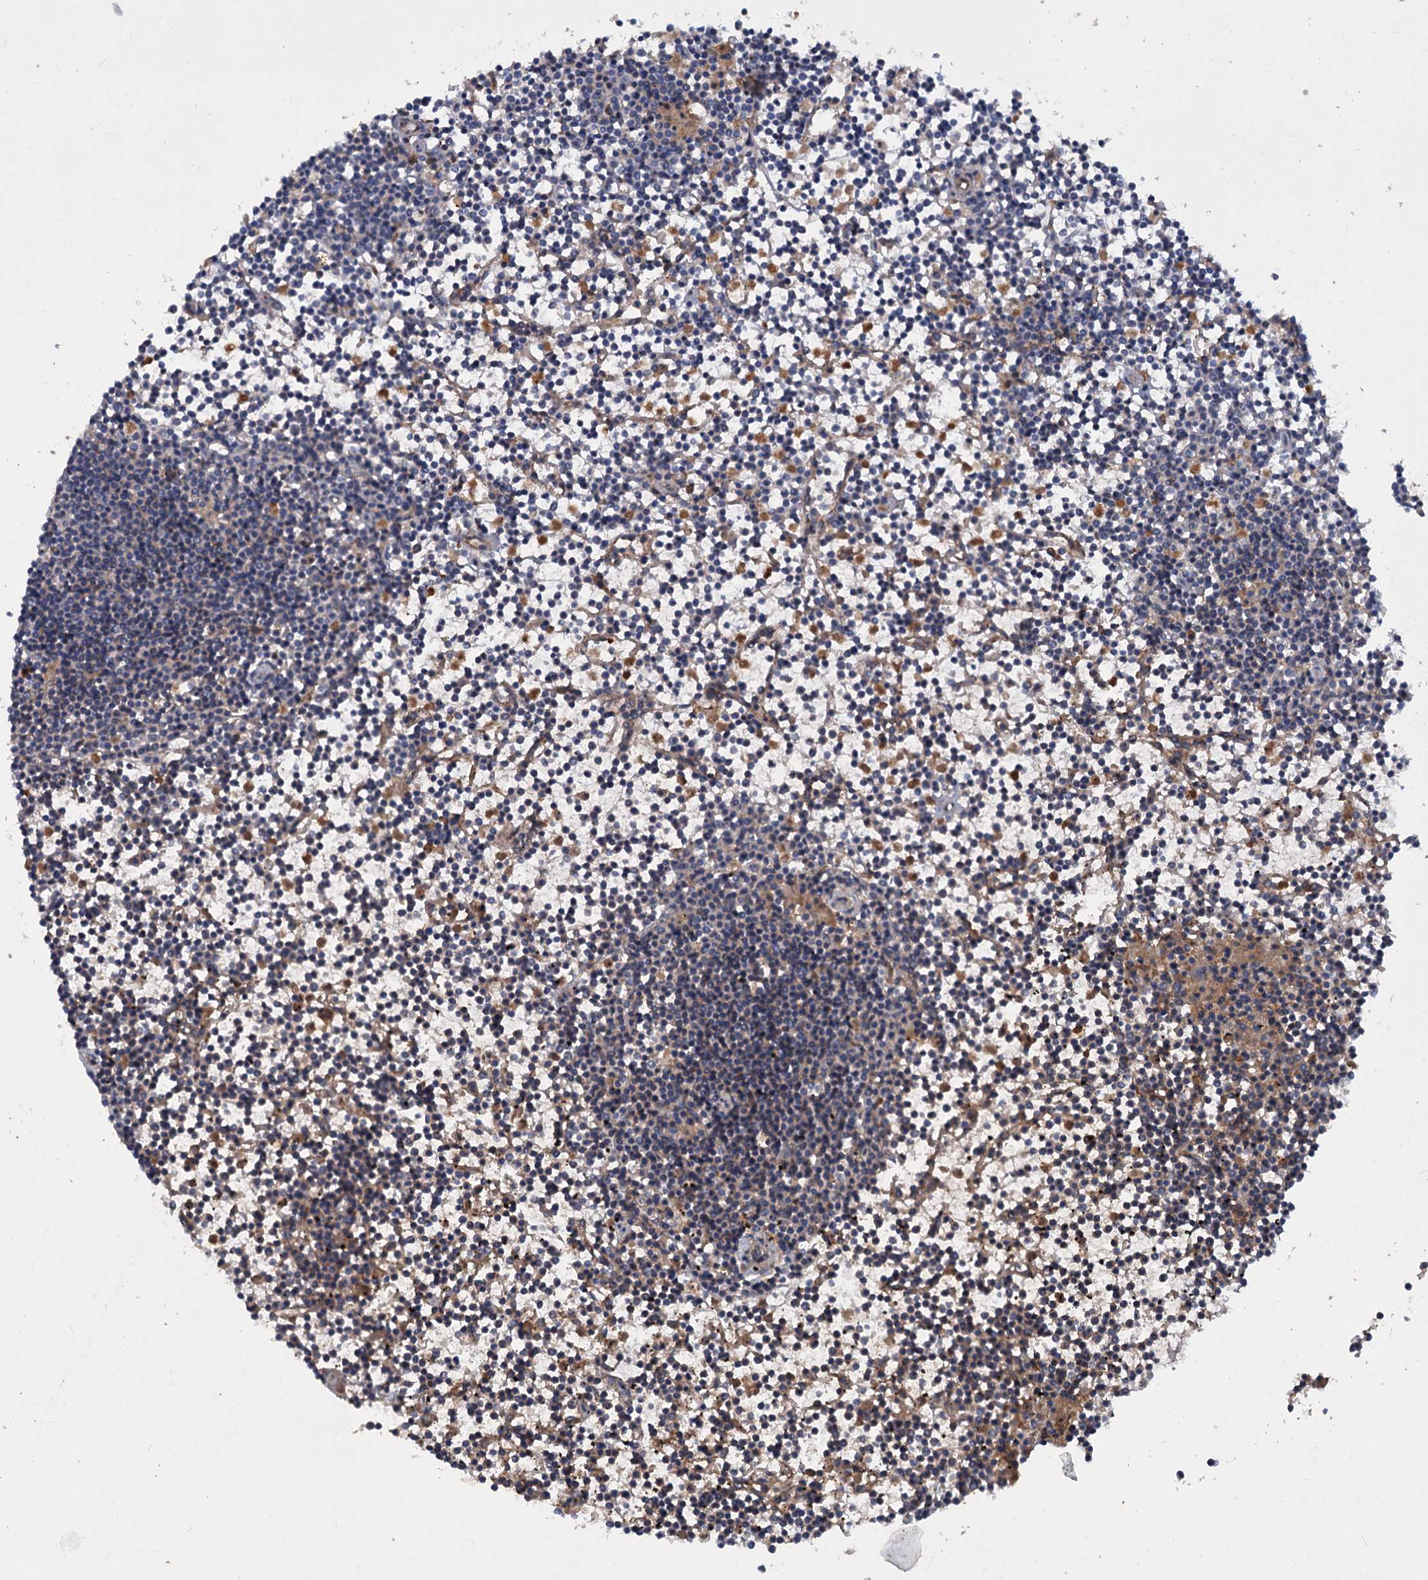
{"staining": {"intensity": "weak", "quantity": "<25%", "location": "cytoplasmic/membranous"}, "tissue": "lymphoma", "cell_type": "Tumor cells", "image_type": "cancer", "snomed": [{"axis": "morphology", "description": "Malignant lymphoma, non-Hodgkin's type, Low grade"}, {"axis": "topography", "description": "Spleen"}], "caption": "The image shows no significant staining in tumor cells of lymphoma. (DAB IHC with hematoxylin counter stain).", "gene": "CHRD", "patient": {"sex": "female", "age": 19}}